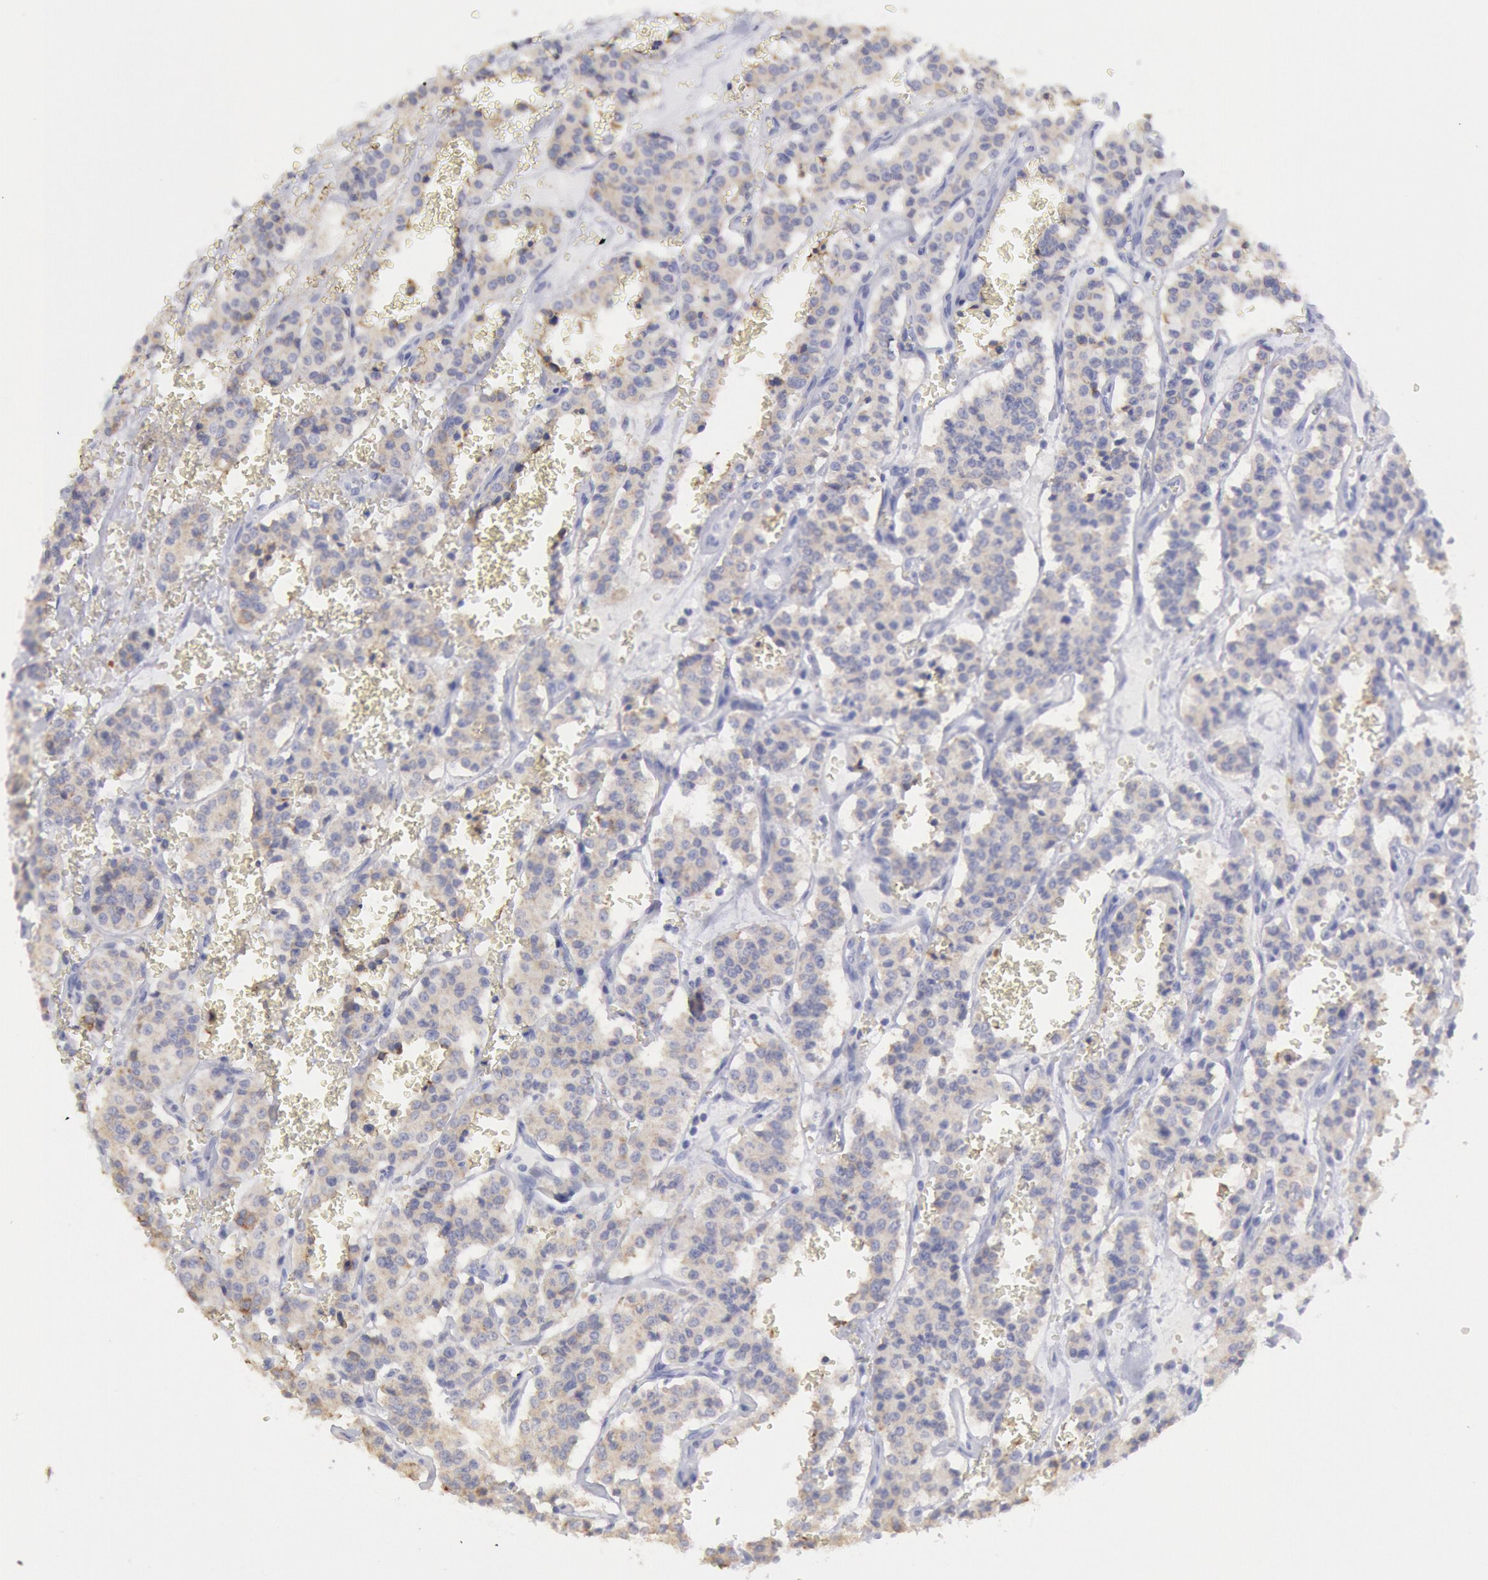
{"staining": {"intensity": "negative", "quantity": "none", "location": "none"}, "tissue": "carcinoid", "cell_type": "Tumor cells", "image_type": "cancer", "snomed": [{"axis": "morphology", "description": "Carcinoid, malignant, NOS"}, {"axis": "topography", "description": "Bronchus"}], "caption": "Immunohistochemistry photomicrograph of human carcinoid stained for a protein (brown), which demonstrates no expression in tumor cells.", "gene": "MYH7", "patient": {"sex": "male", "age": 55}}